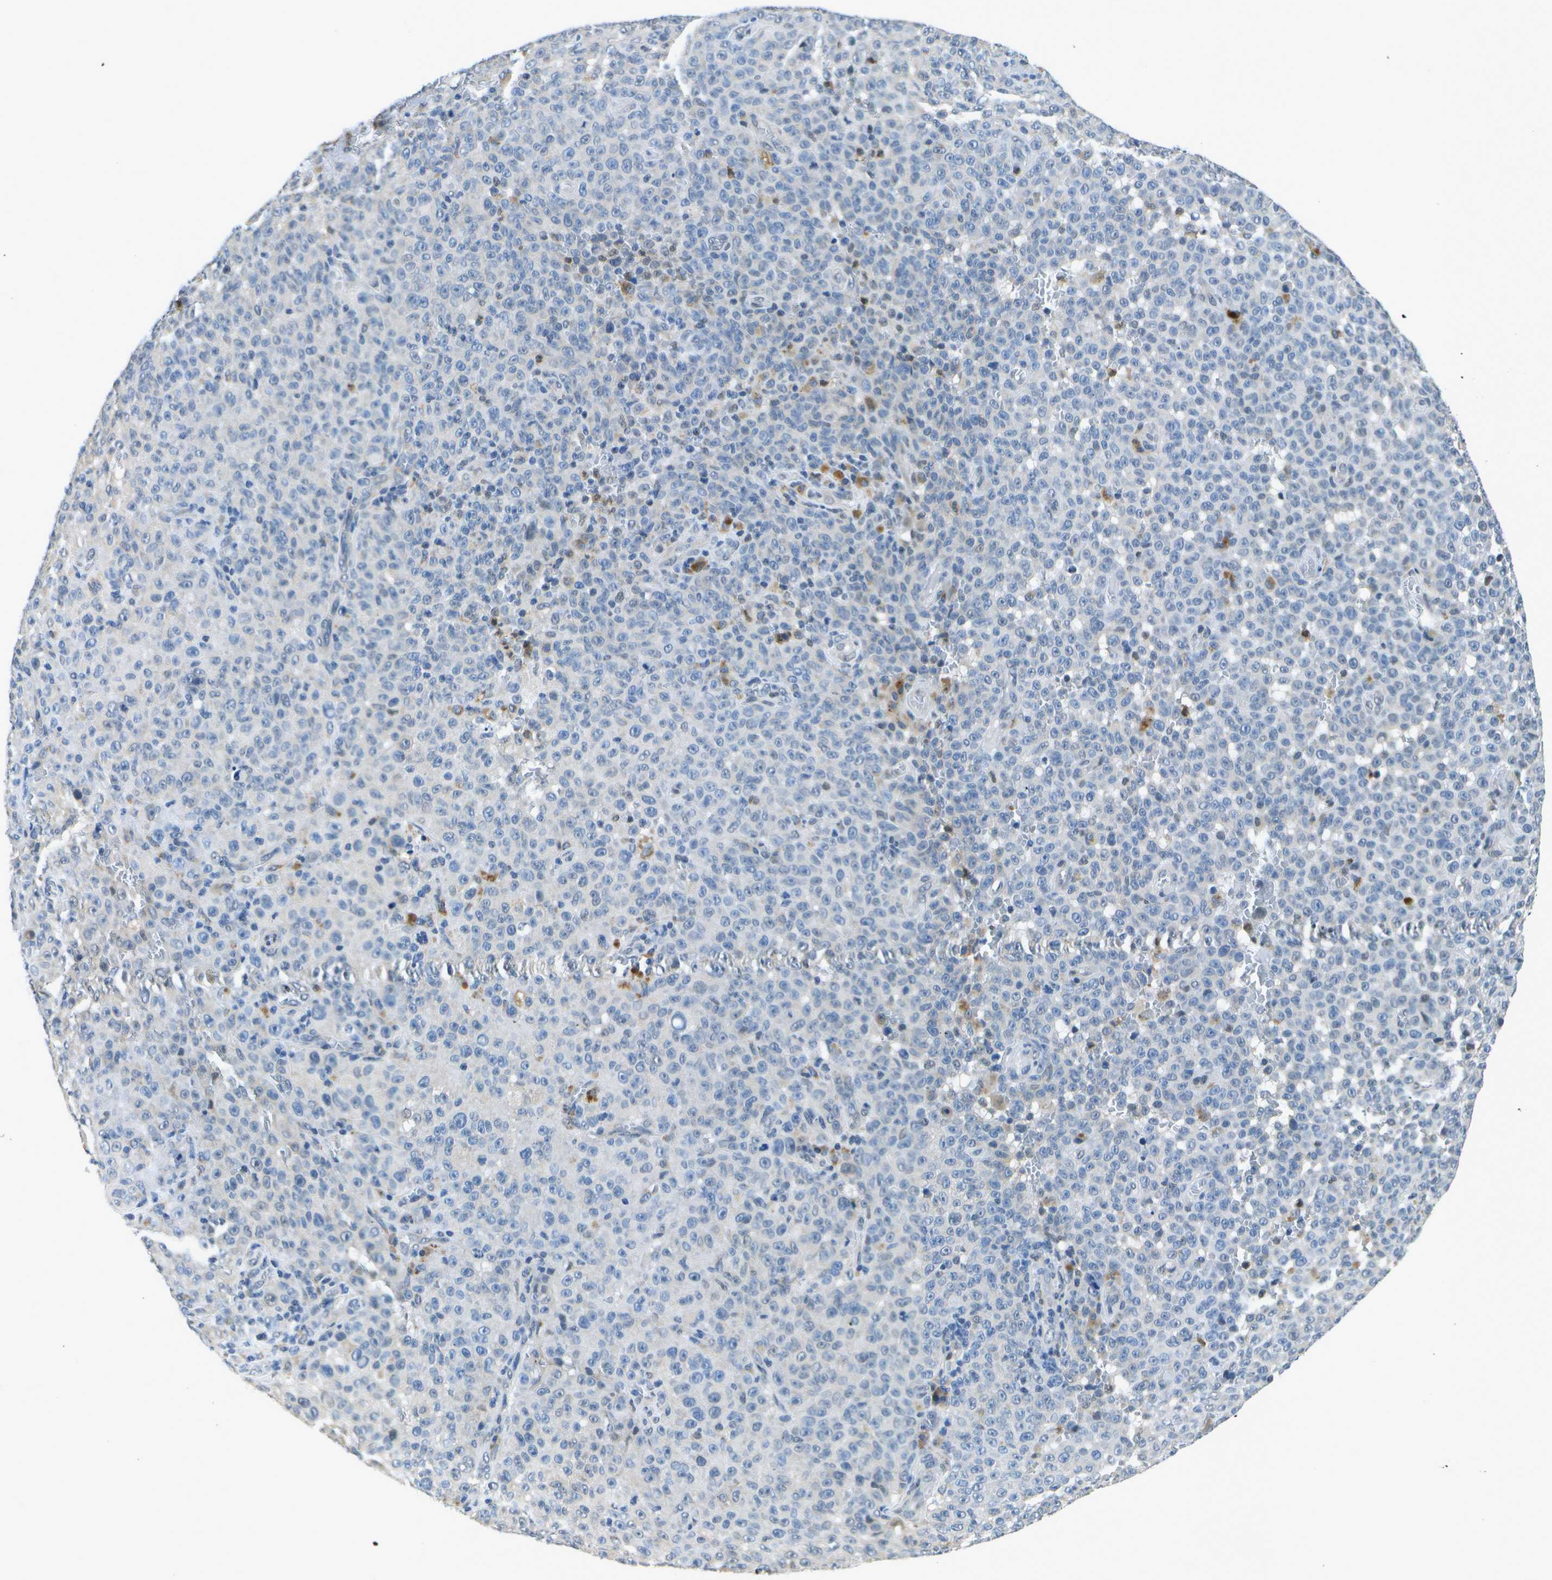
{"staining": {"intensity": "weak", "quantity": "25%-75%", "location": "nuclear"}, "tissue": "melanoma", "cell_type": "Tumor cells", "image_type": "cancer", "snomed": [{"axis": "morphology", "description": "Malignant melanoma, NOS"}, {"axis": "topography", "description": "Skin"}], "caption": "A histopathology image showing weak nuclear staining in about 25%-75% of tumor cells in melanoma, as visualized by brown immunohistochemical staining.", "gene": "DSE", "patient": {"sex": "female", "age": 82}}